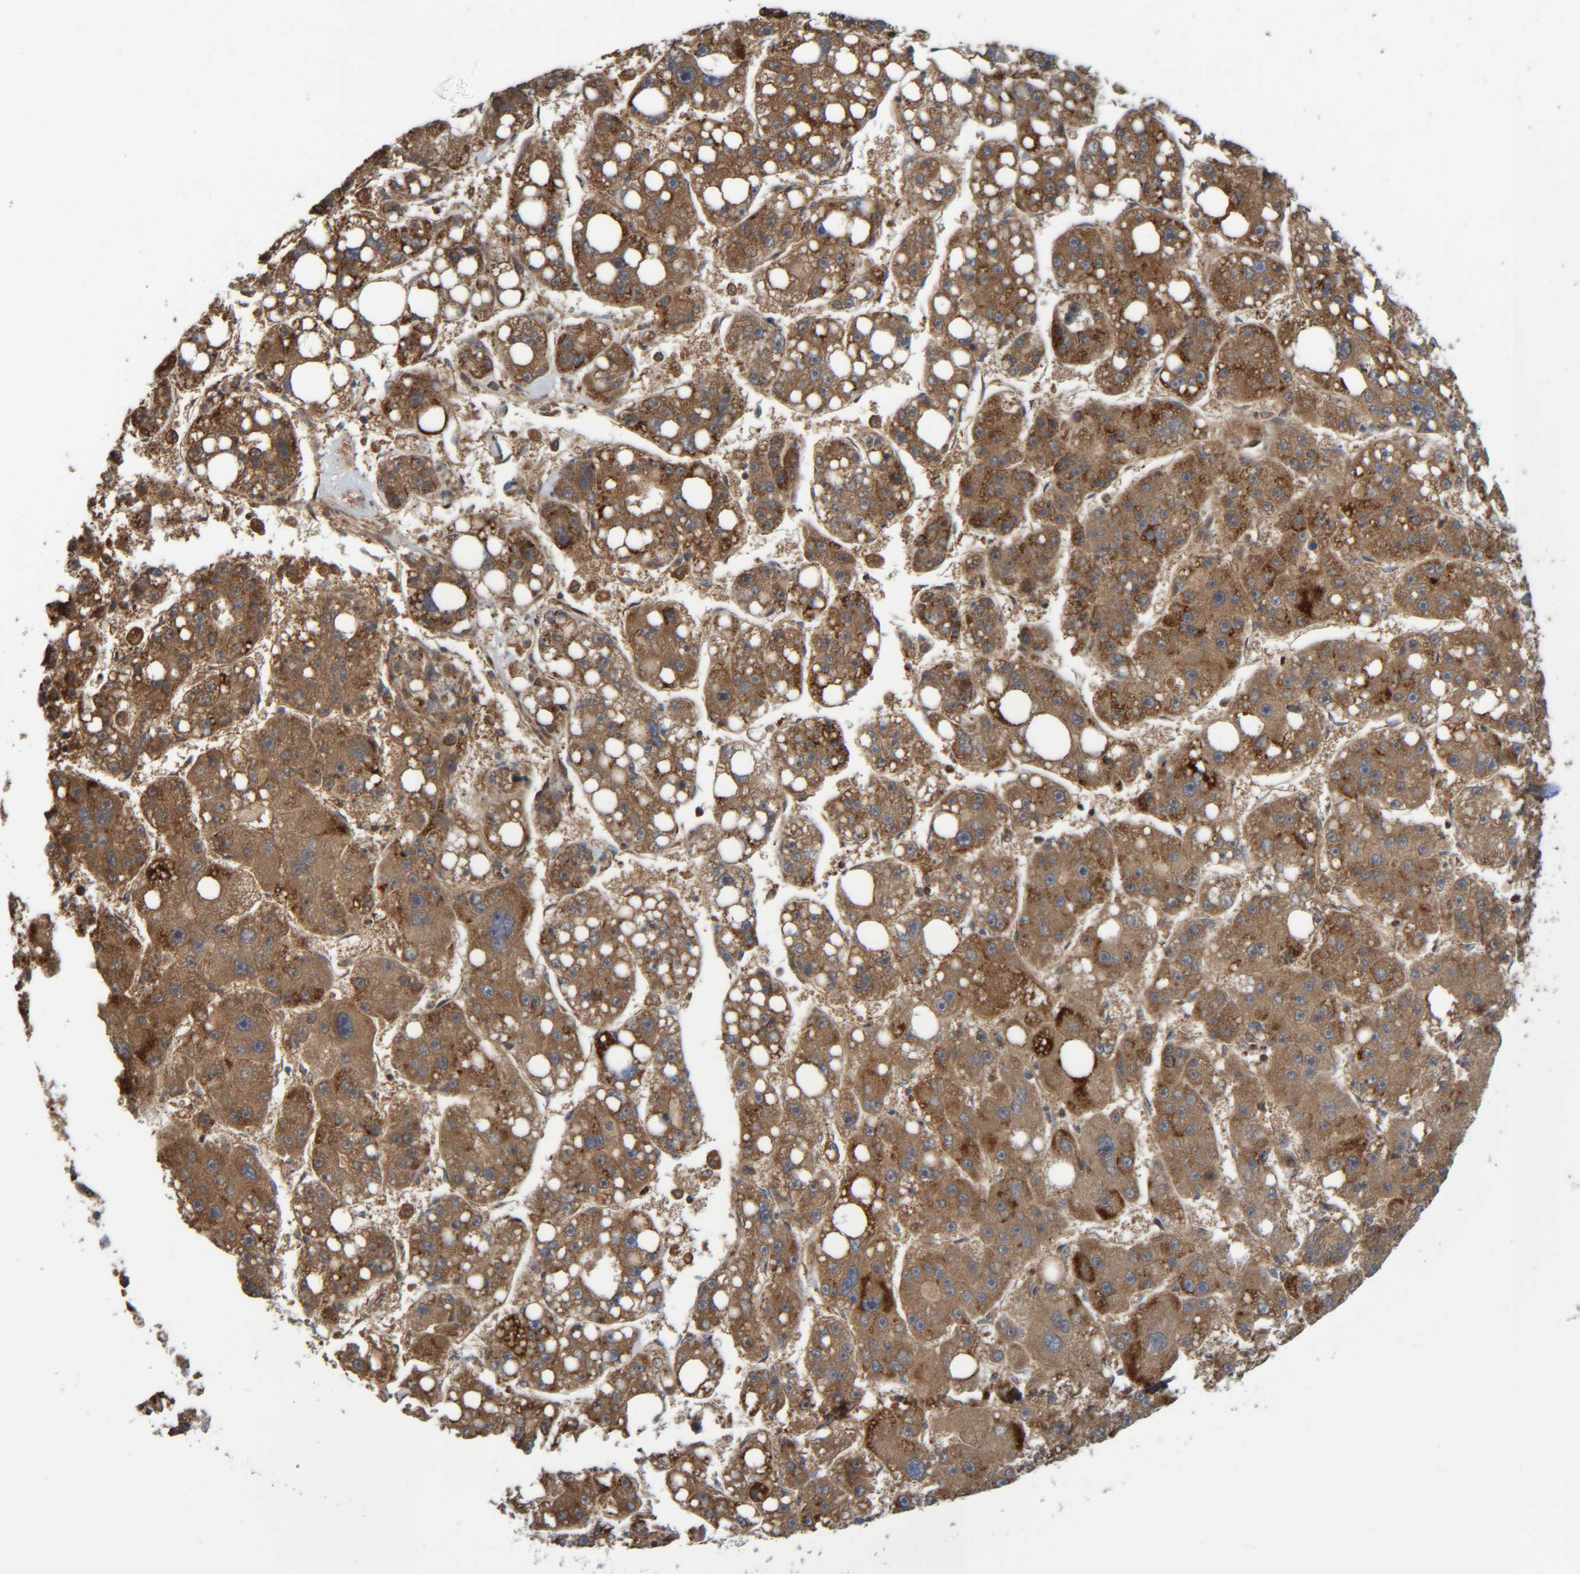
{"staining": {"intensity": "moderate", "quantity": ">75%", "location": "cytoplasmic/membranous"}, "tissue": "liver cancer", "cell_type": "Tumor cells", "image_type": "cancer", "snomed": [{"axis": "morphology", "description": "Carcinoma, Hepatocellular, NOS"}, {"axis": "topography", "description": "Liver"}], "caption": "IHC (DAB (3,3'-diaminobenzidine)) staining of liver hepatocellular carcinoma exhibits moderate cytoplasmic/membranous protein staining in approximately >75% of tumor cells.", "gene": "CCDC57", "patient": {"sex": "female", "age": 61}}